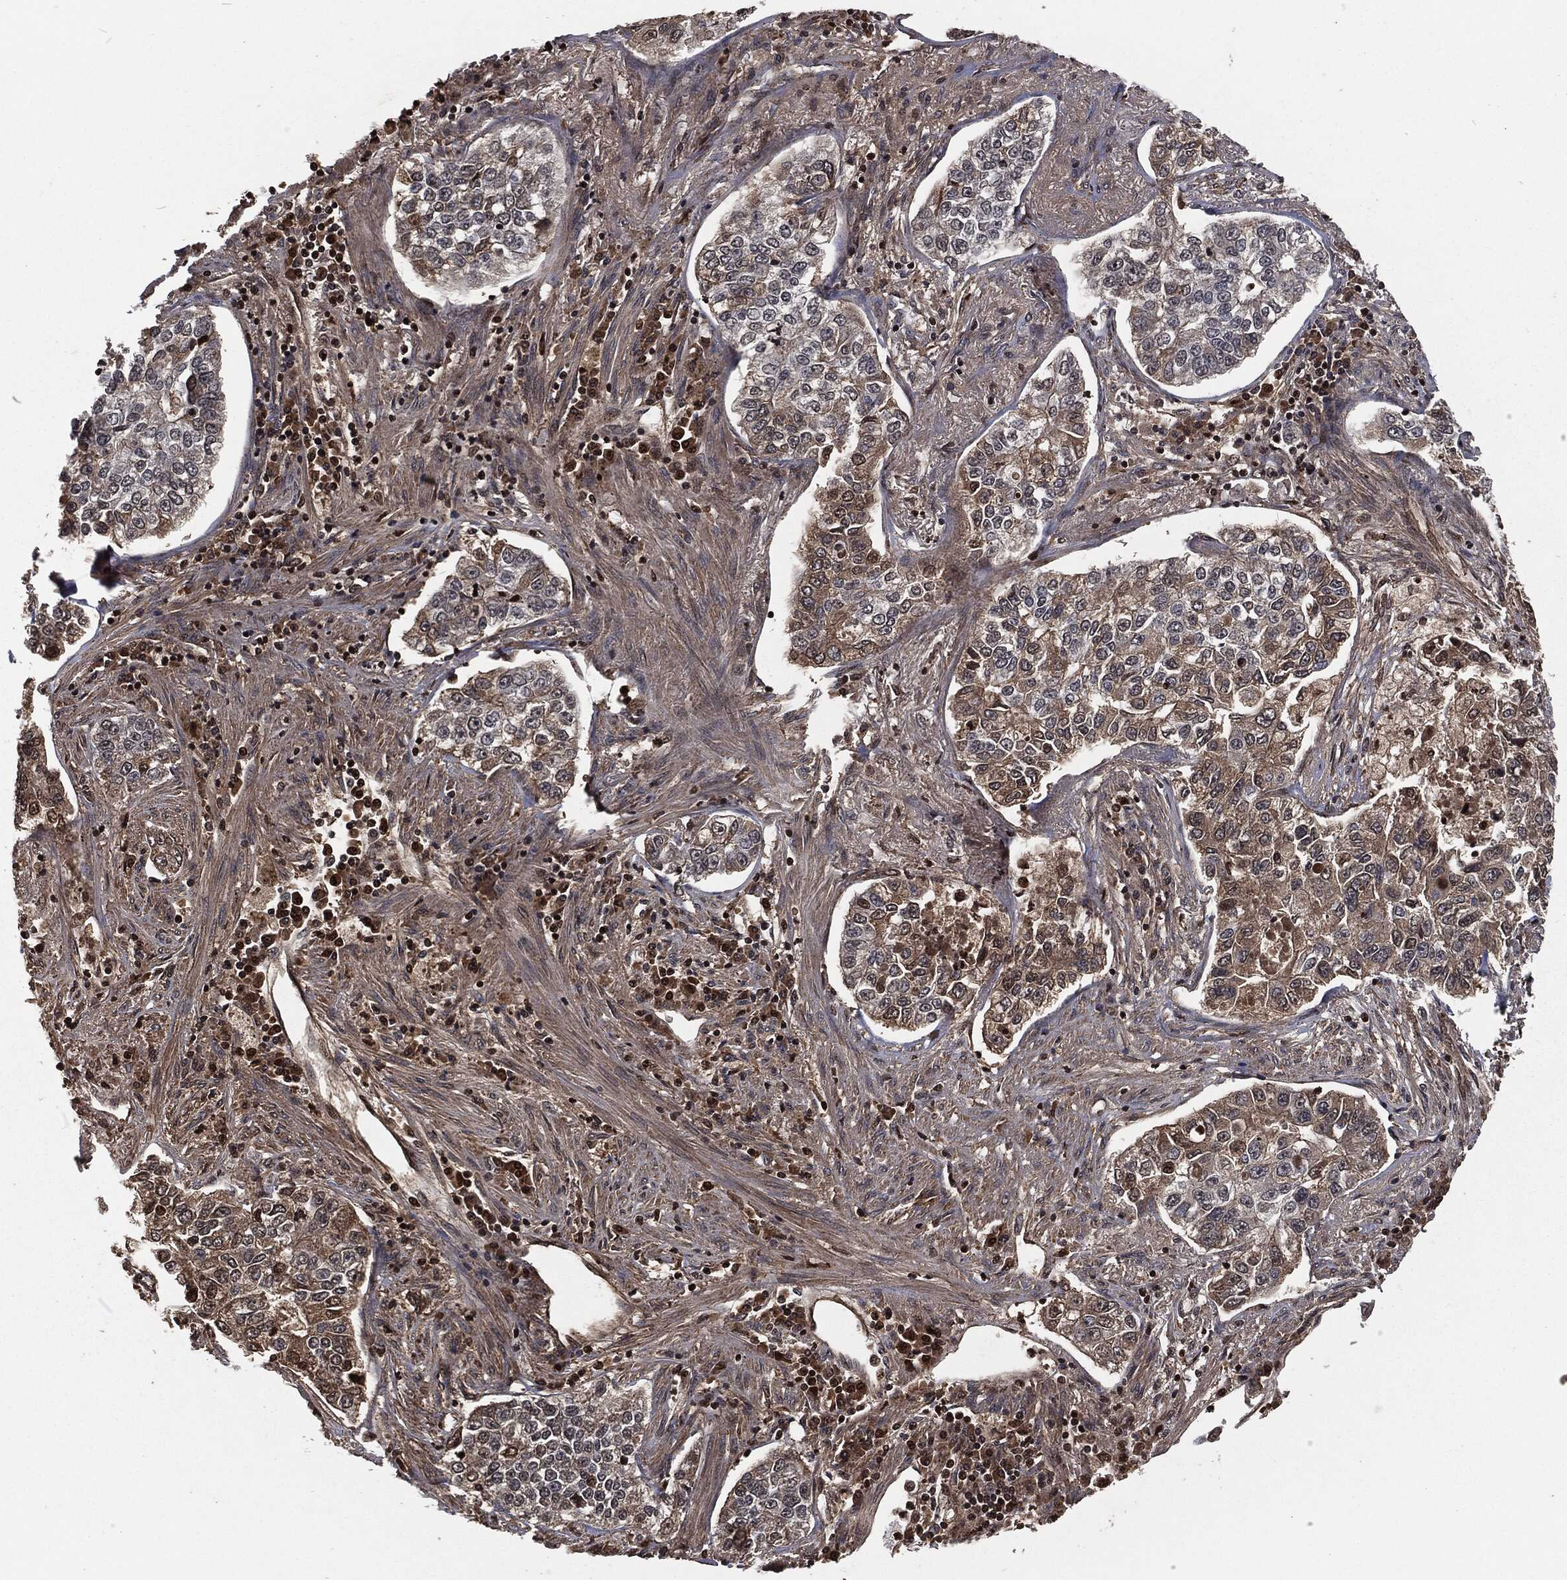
{"staining": {"intensity": "moderate", "quantity": "25%-75%", "location": "cytoplasmic/membranous"}, "tissue": "lung cancer", "cell_type": "Tumor cells", "image_type": "cancer", "snomed": [{"axis": "morphology", "description": "Adenocarcinoma, NOS"}, {"axis": "topography", "description": "Lung"}], "caption": "Immunohistochemical staining of lung cancer demonstrates medium levels of moderate cytoplasmic/membranous expression in about 25%-75% of tumor cells. (brown staining indicates protein expression, while blue staining denotes nuclei).", "gene": "SNAI1", "patient": {"sex": "male", "age": 49}}